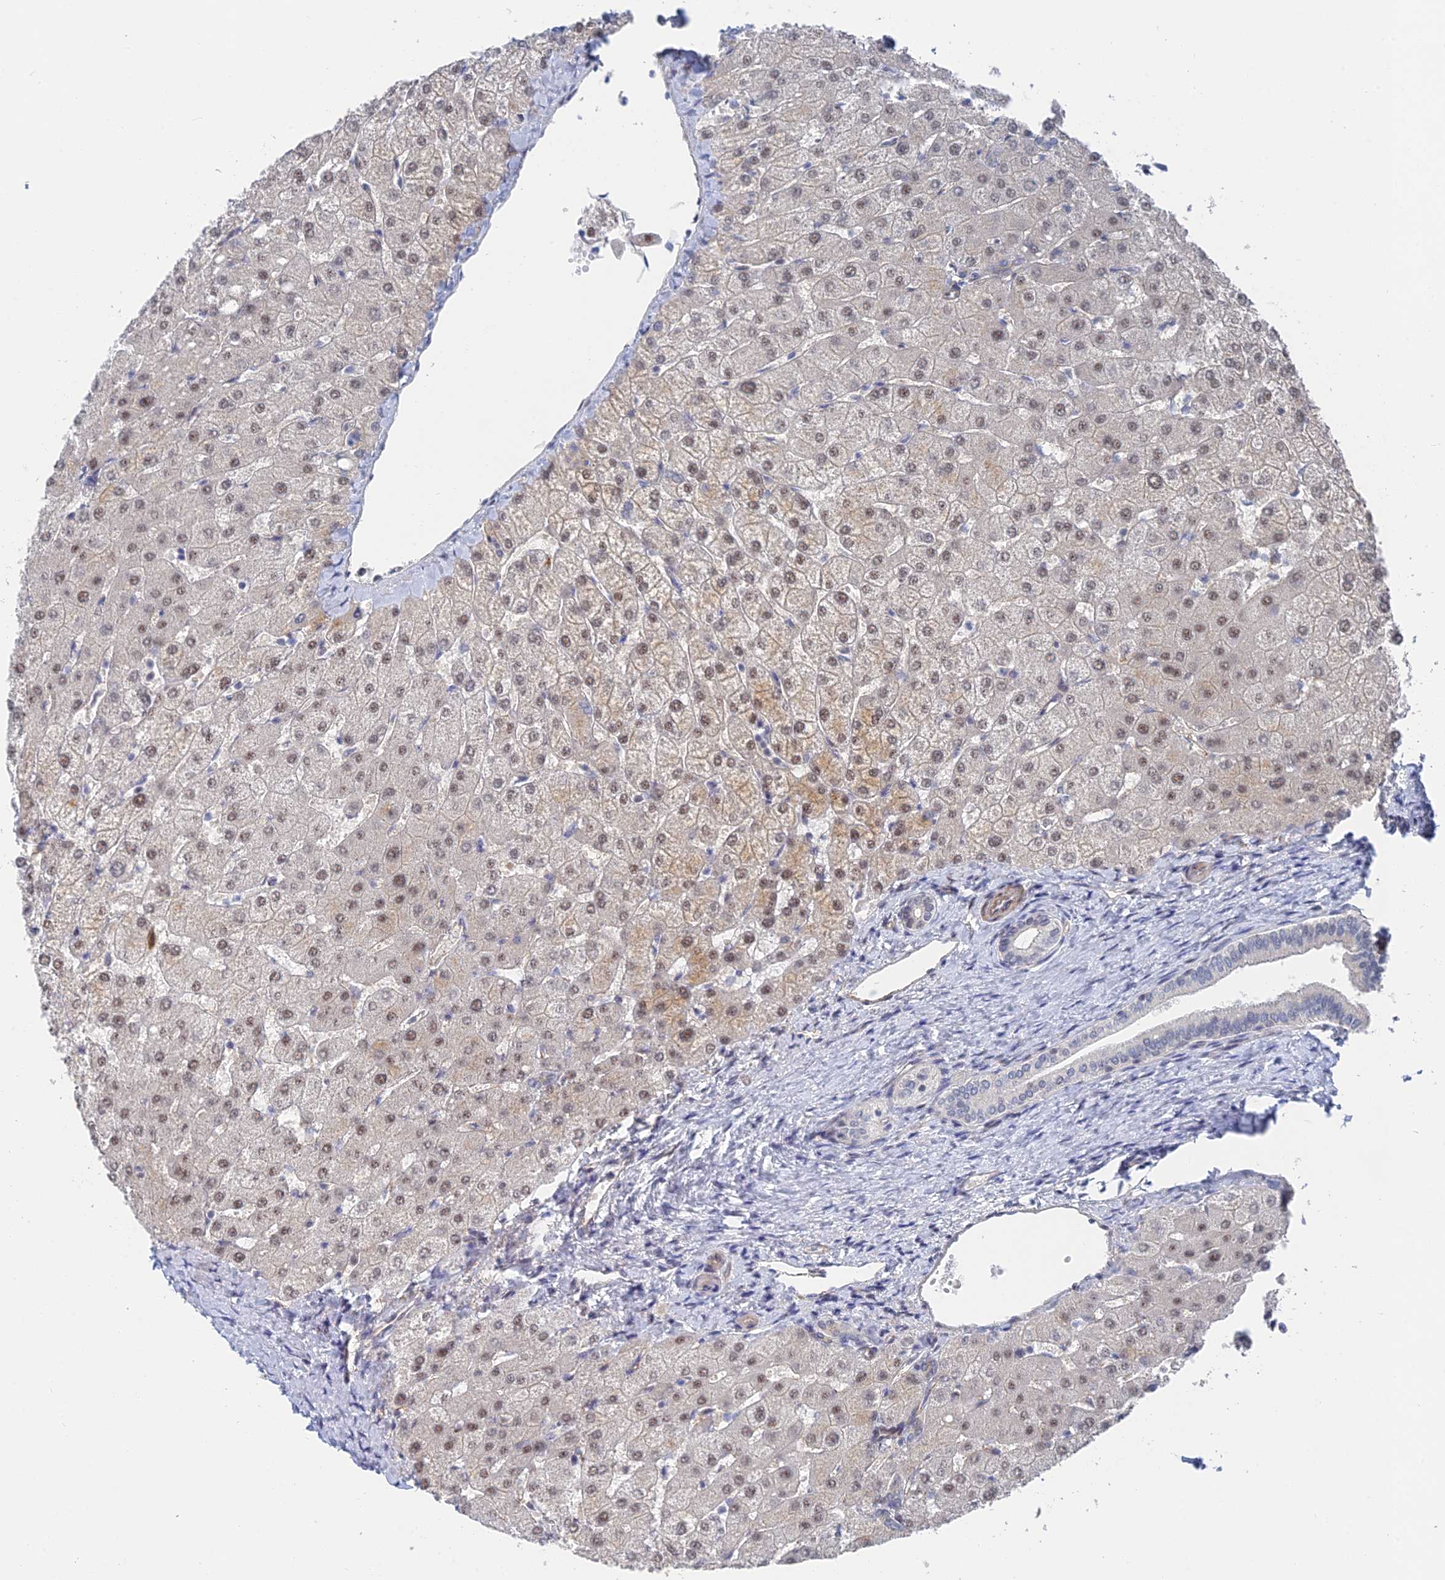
{"staining": {"intensity": "negative", "quantity": "none", "location": "none"}, "tissue": "liver", "cell_type": "Cholangiocytes", "image_type": "normal", "snomed": [{"axis": "morphology", "description": "Normal tissue, NOS"}, {"axis": "topography", "description": "Liver"}], "caption": "DAB (3,3'-diaminobenzidine) immunohistochemical staining of unremarkable human liver shows no significant expression in cholangiocytes. (DAB (3,3'-diaminobenzidine) IHC, high magnification).", "gene": "CFAP92", "patient": {"sex": "female", "age": 54}}